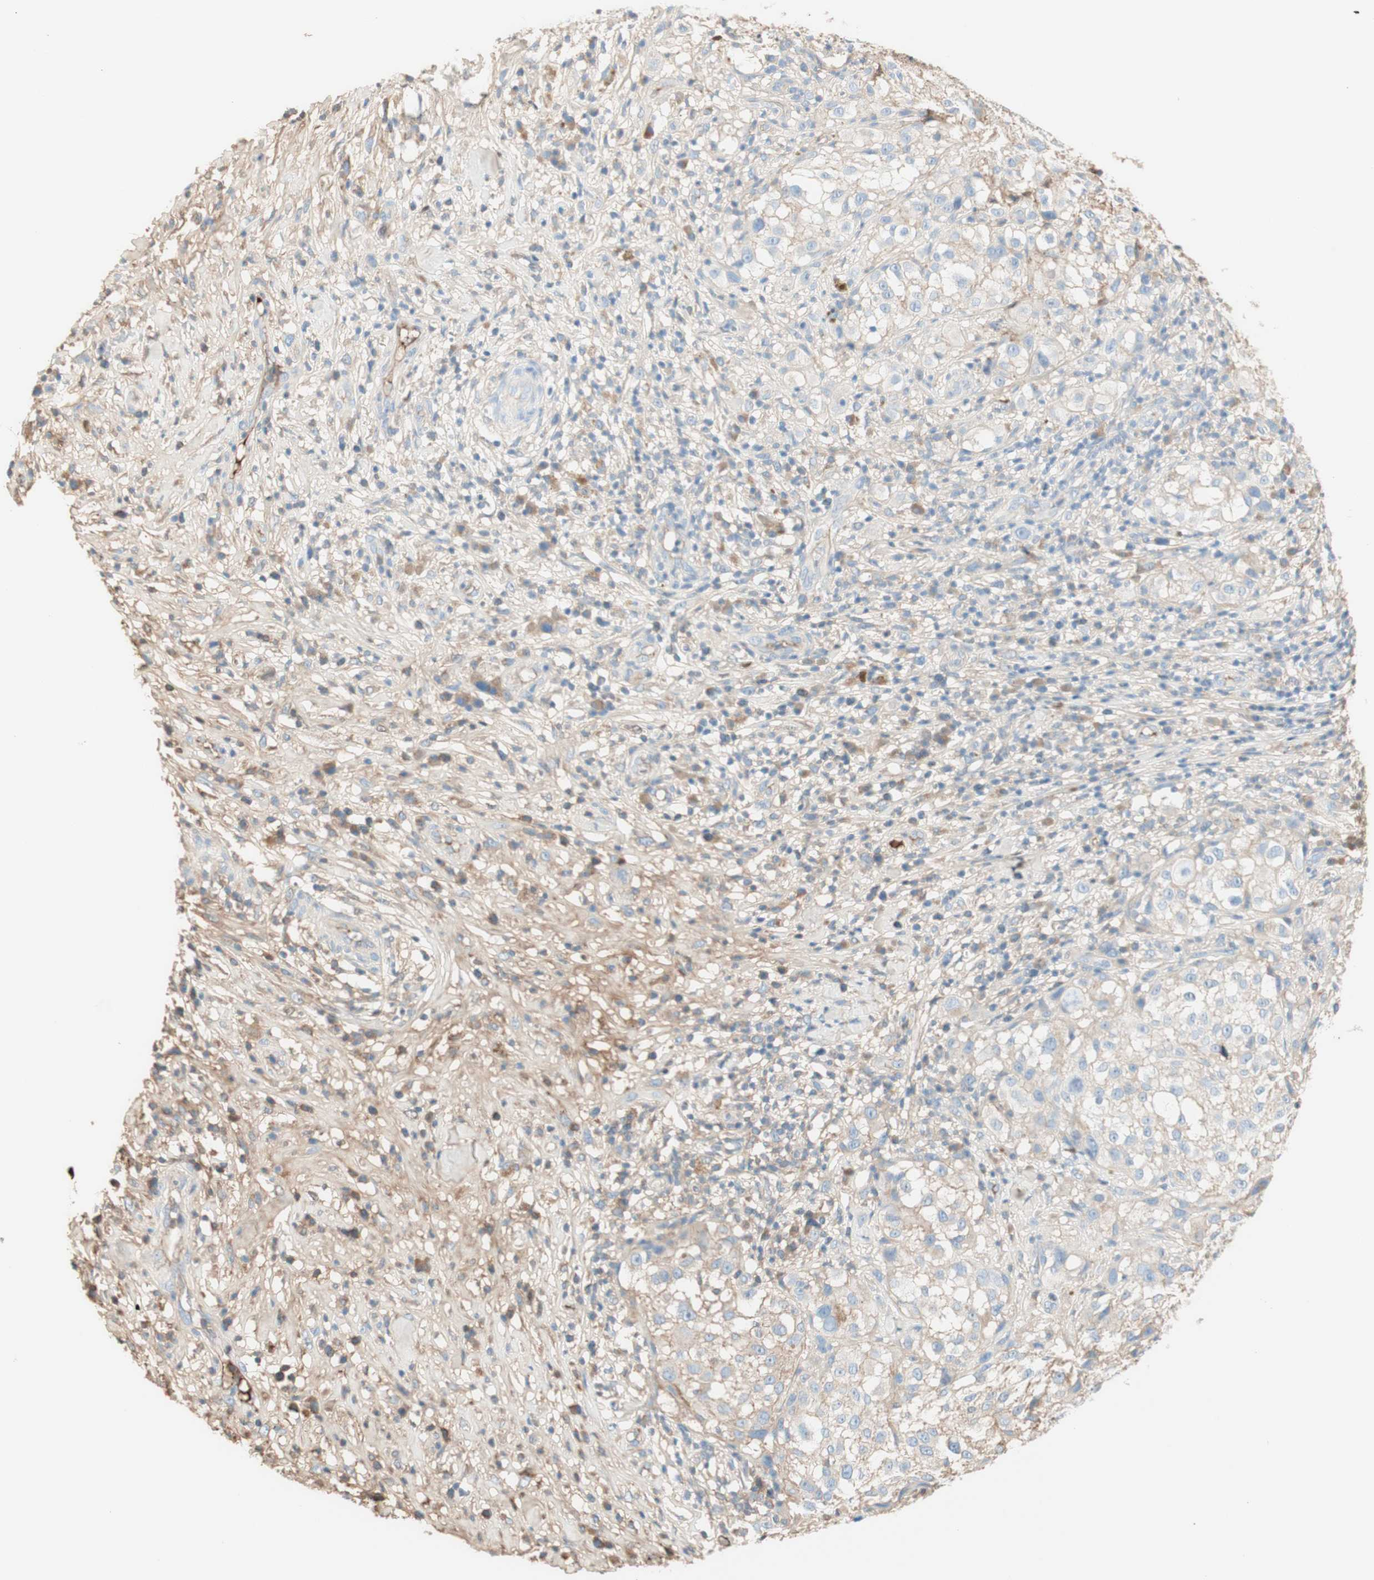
{"staining": {"intensity": "weak", "quantity": "25%-75%", "location": "cytoplasmic/membranous"}, "tissue": "melanoma", "cell_type": "Tumor cells", "image_type": "cancer", "snomed": [{"axis": "morphology", "description": "Necrosis, NOS"}, {"axis": "morphology", "description": "Malignant melanoma, NOS"}, {"axis": "topography", "description": "Skin"}], "caption": "Approximately 25%-75% of tumor cells in human melanoma reveal weak cytoplasmic/membranous protein positivity as visualized by brown immunohistochemical staining.", "gene": "KNG1", "patient": {"sex": "female", "age": 87}}